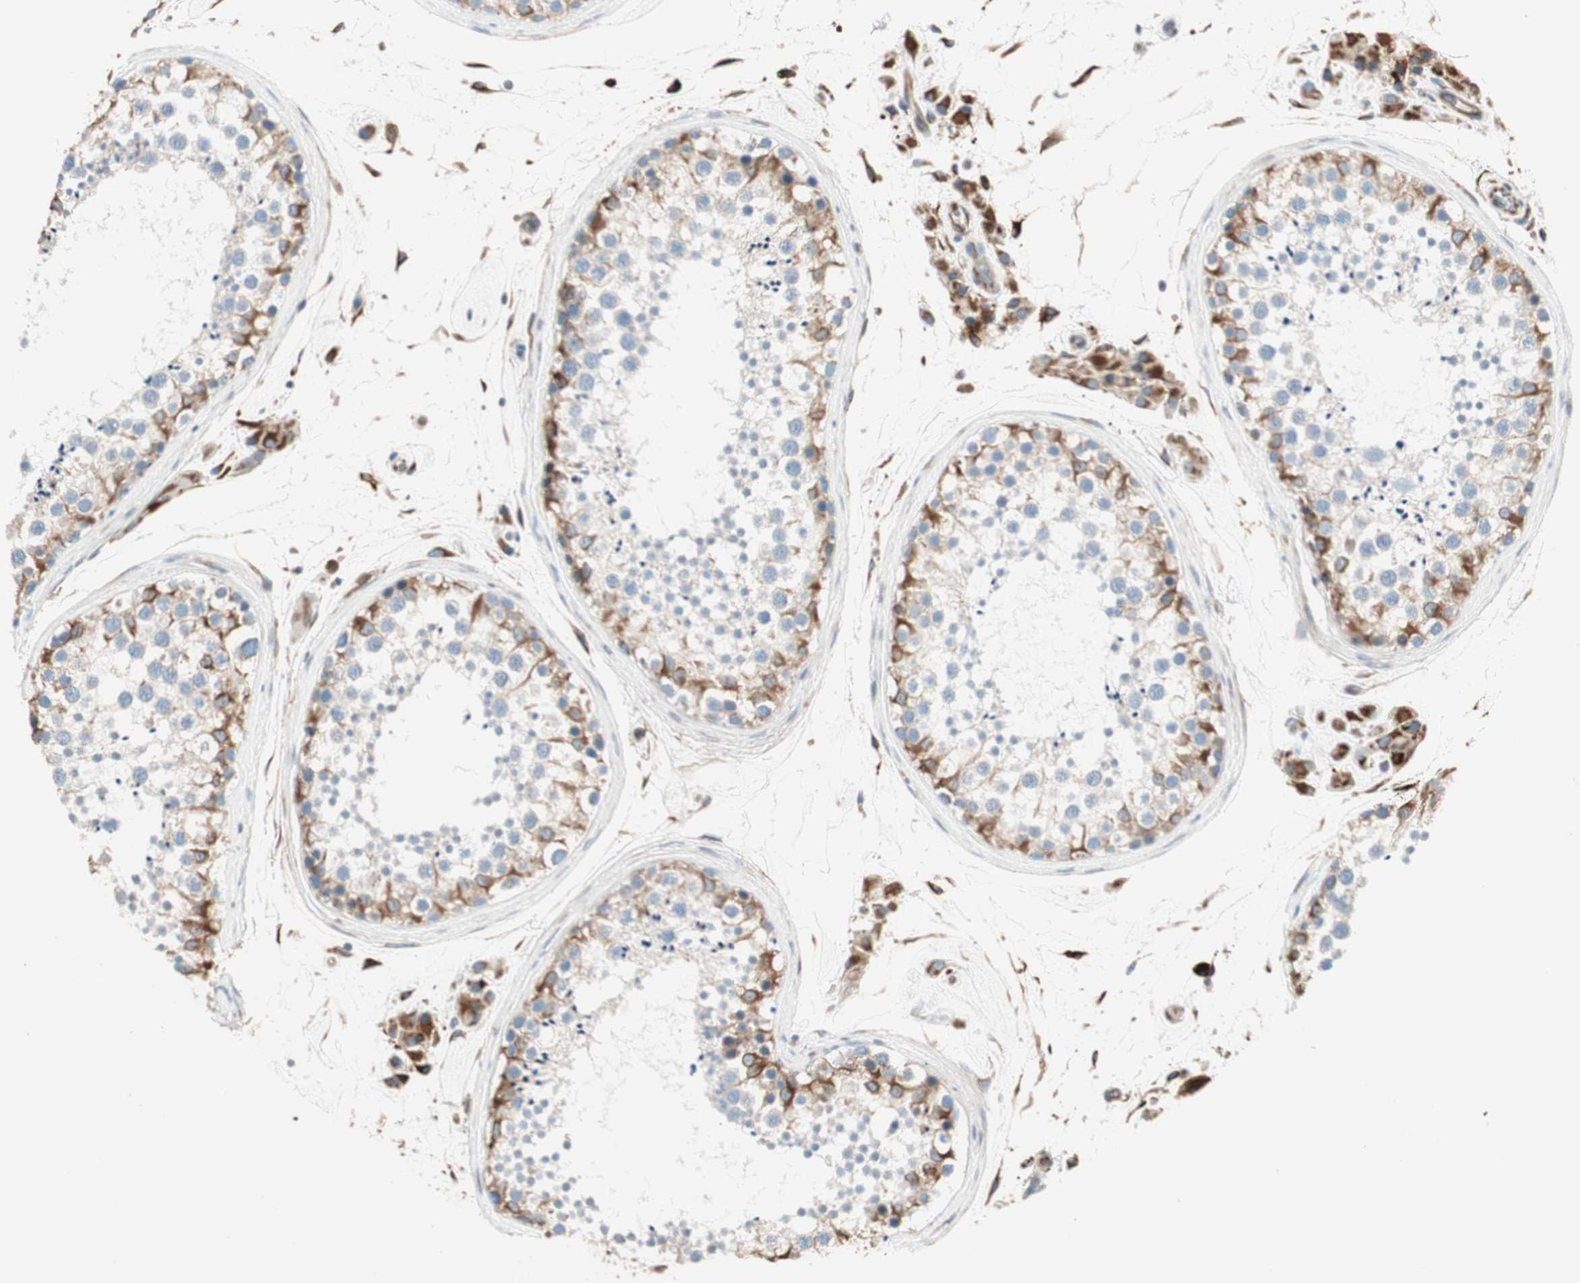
{"staining": {"intensity": "moderate", "quantity": "25%-75%", "location": "cytoplasmic/membranous"}, "tissue": "testis", "cell_type": "Cells in seminiferous ducts", "image_type": "normal", "snomed": [{"axis": "morphology", "description": "Normal tissue, NOS"}, {"axis": "topography", "description": "Testis"}], "caption": "High-magnification brightfield microscopy of normal testis stained with DAB (brown) and counterstained with hematoxylin (blue). cells in seminiferous ducts exhibit moderate cytoplasmic/membranous expression is seen in approximately25%-75% of cells. (brown staining indicates protein expression, while blue staining denotes nuclei).", "gene": "SRCIN1", "patient": {"sex": "male", "age": 46}}